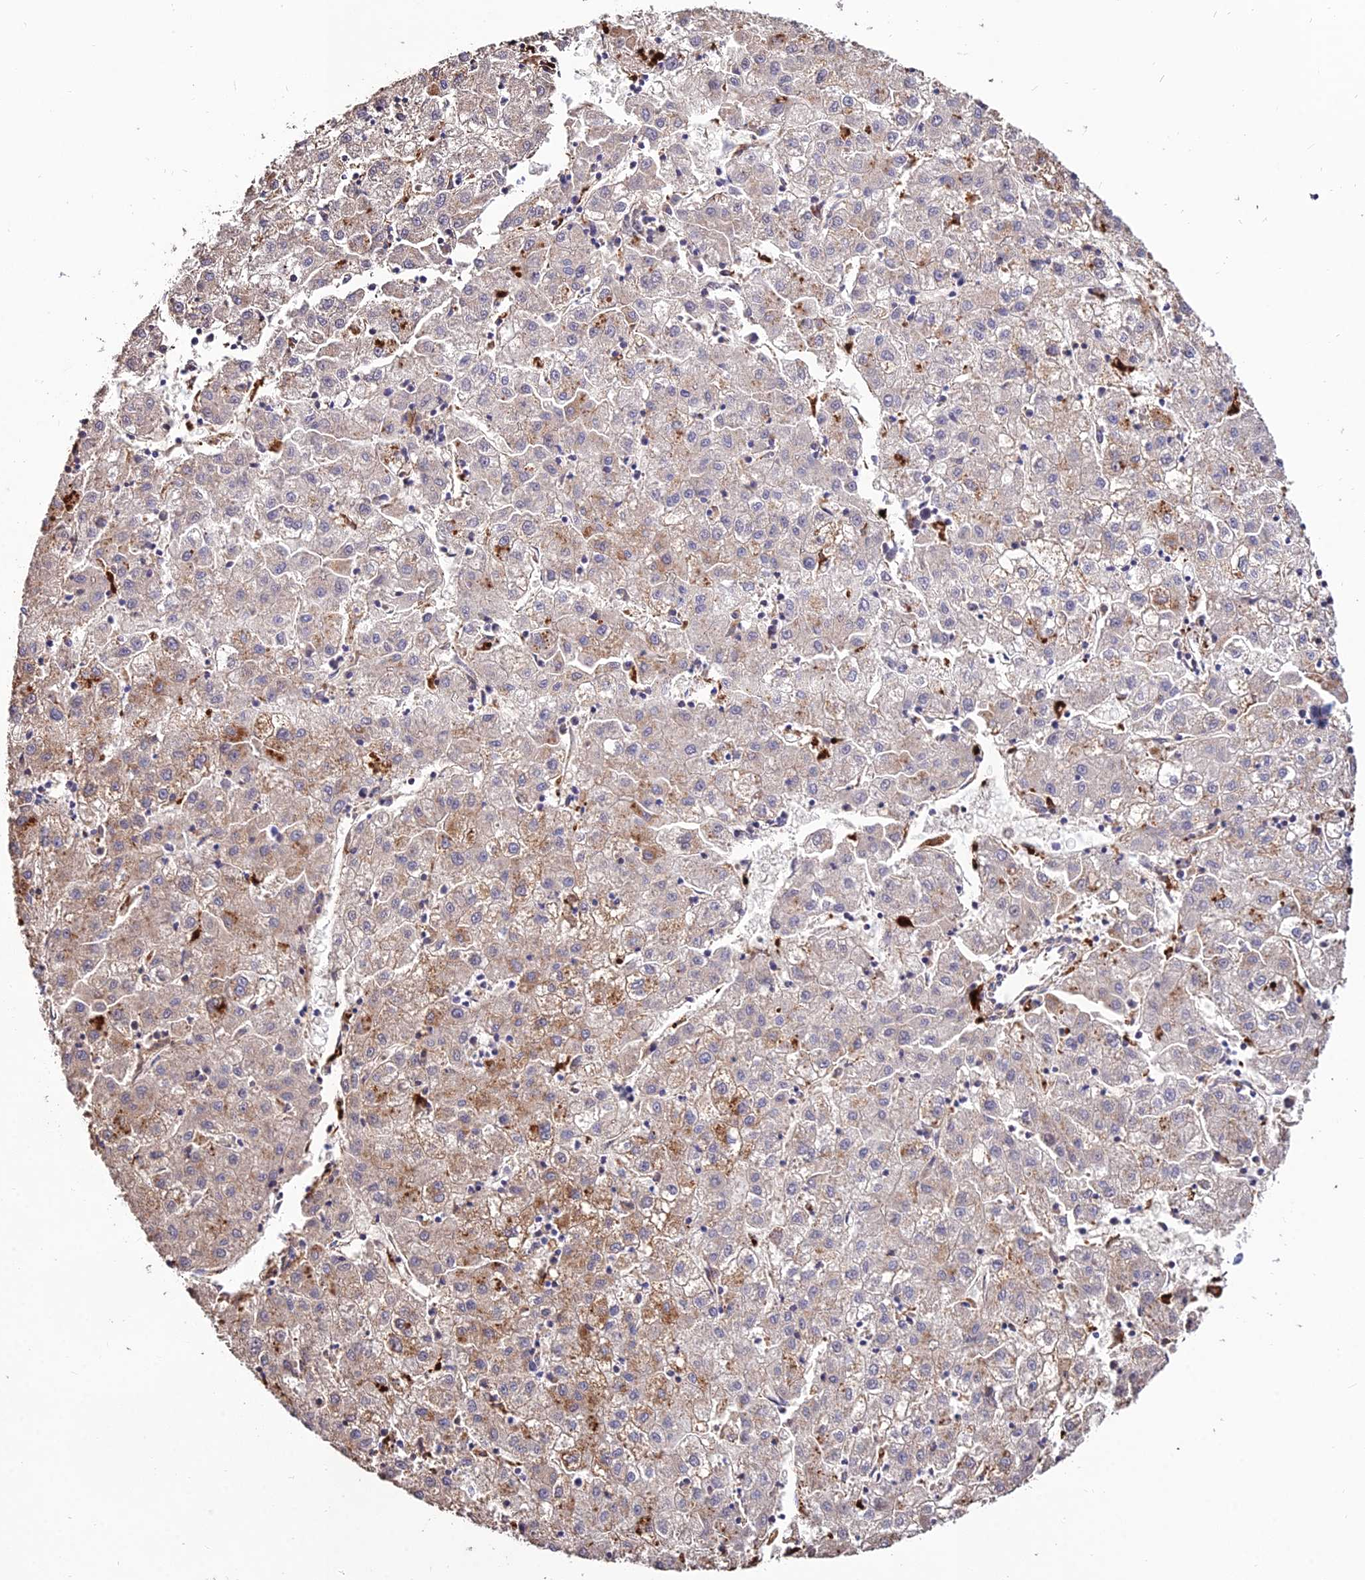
{"staining": {"intensity": "moderate", "quantity": "<25%", "location": "cytoplasmic/membranous"}, "tissue": "liver cancer", "cell_type": "Tumor cells", "image_type": "cancer", "snomed": [{"axis": "morphology", "description": "Carcinoma, Hepatocellular, NOS"}, {"axis": "topography", "description": "Liver"}], "caption": "Immunohistochemical staining of human liver hepatocellular carcinoma reveals low levels of moderate cytoplasmic/membranous protein expression in about <25% of tumor cells. Nuclei are stained in blue.", "gene": "PNLIPRP3", "patient": {"sex": "male", "age": 72}}